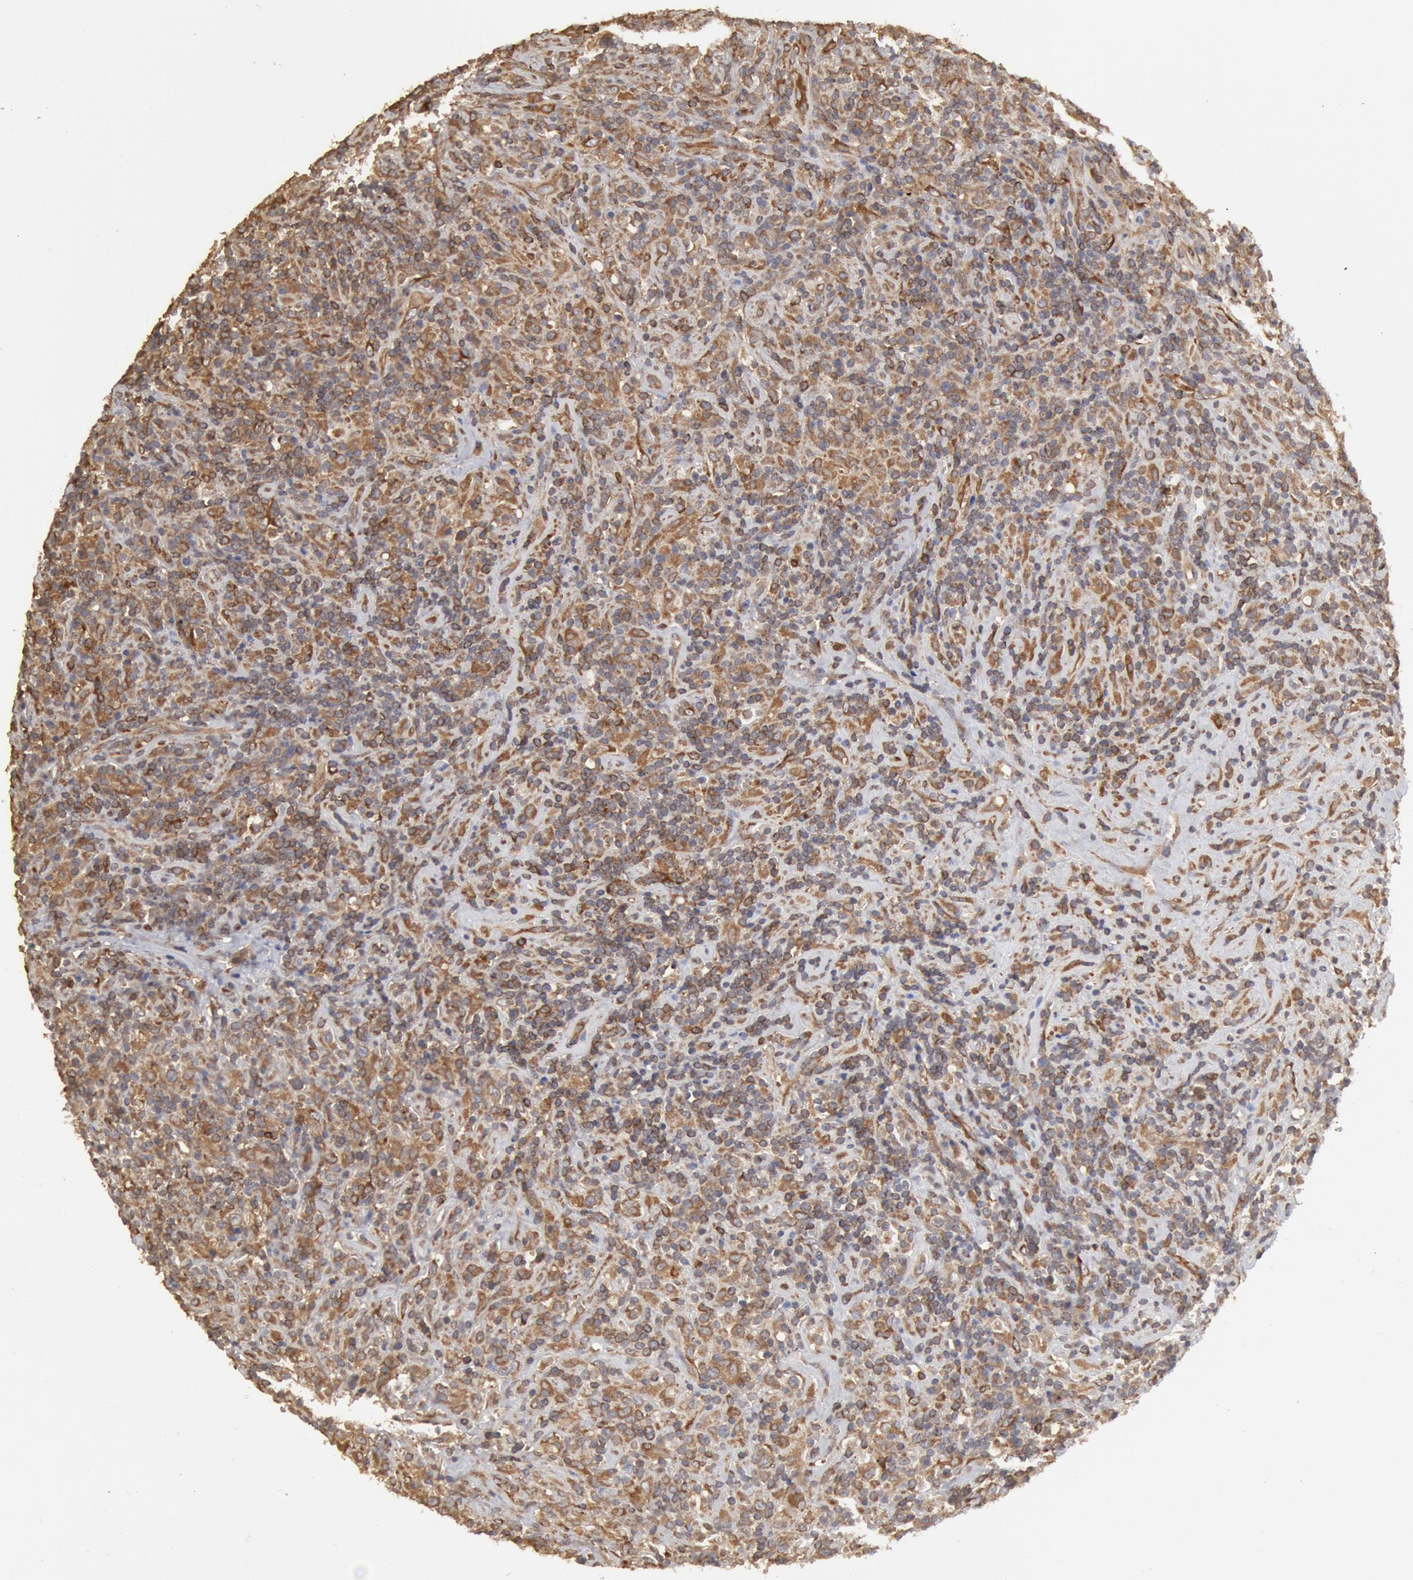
{"staining": {"intensity": "moderate", "quantity": ">75%", "location": "cytoplasmic/membranous"}, "tissue": "lymphoma", "cell_type": "Tumor cells", "image_type": "cancer", "snomed": [{"axis": "morphology", "description": "Hodgkin's disease, NOS"}, {"axis": "topography", "description": "Lymph node"}], "caption": "Lymphoma was stained to show a protein in brown. There is medium levels of moderate cytoplasmic/membranous staining in about >75% of tumor cells. (DAB IHC with brightfield microscopy, high magnification).", "gene": "OSBPL8", "patient": {"sex": "male", "age": 46}}